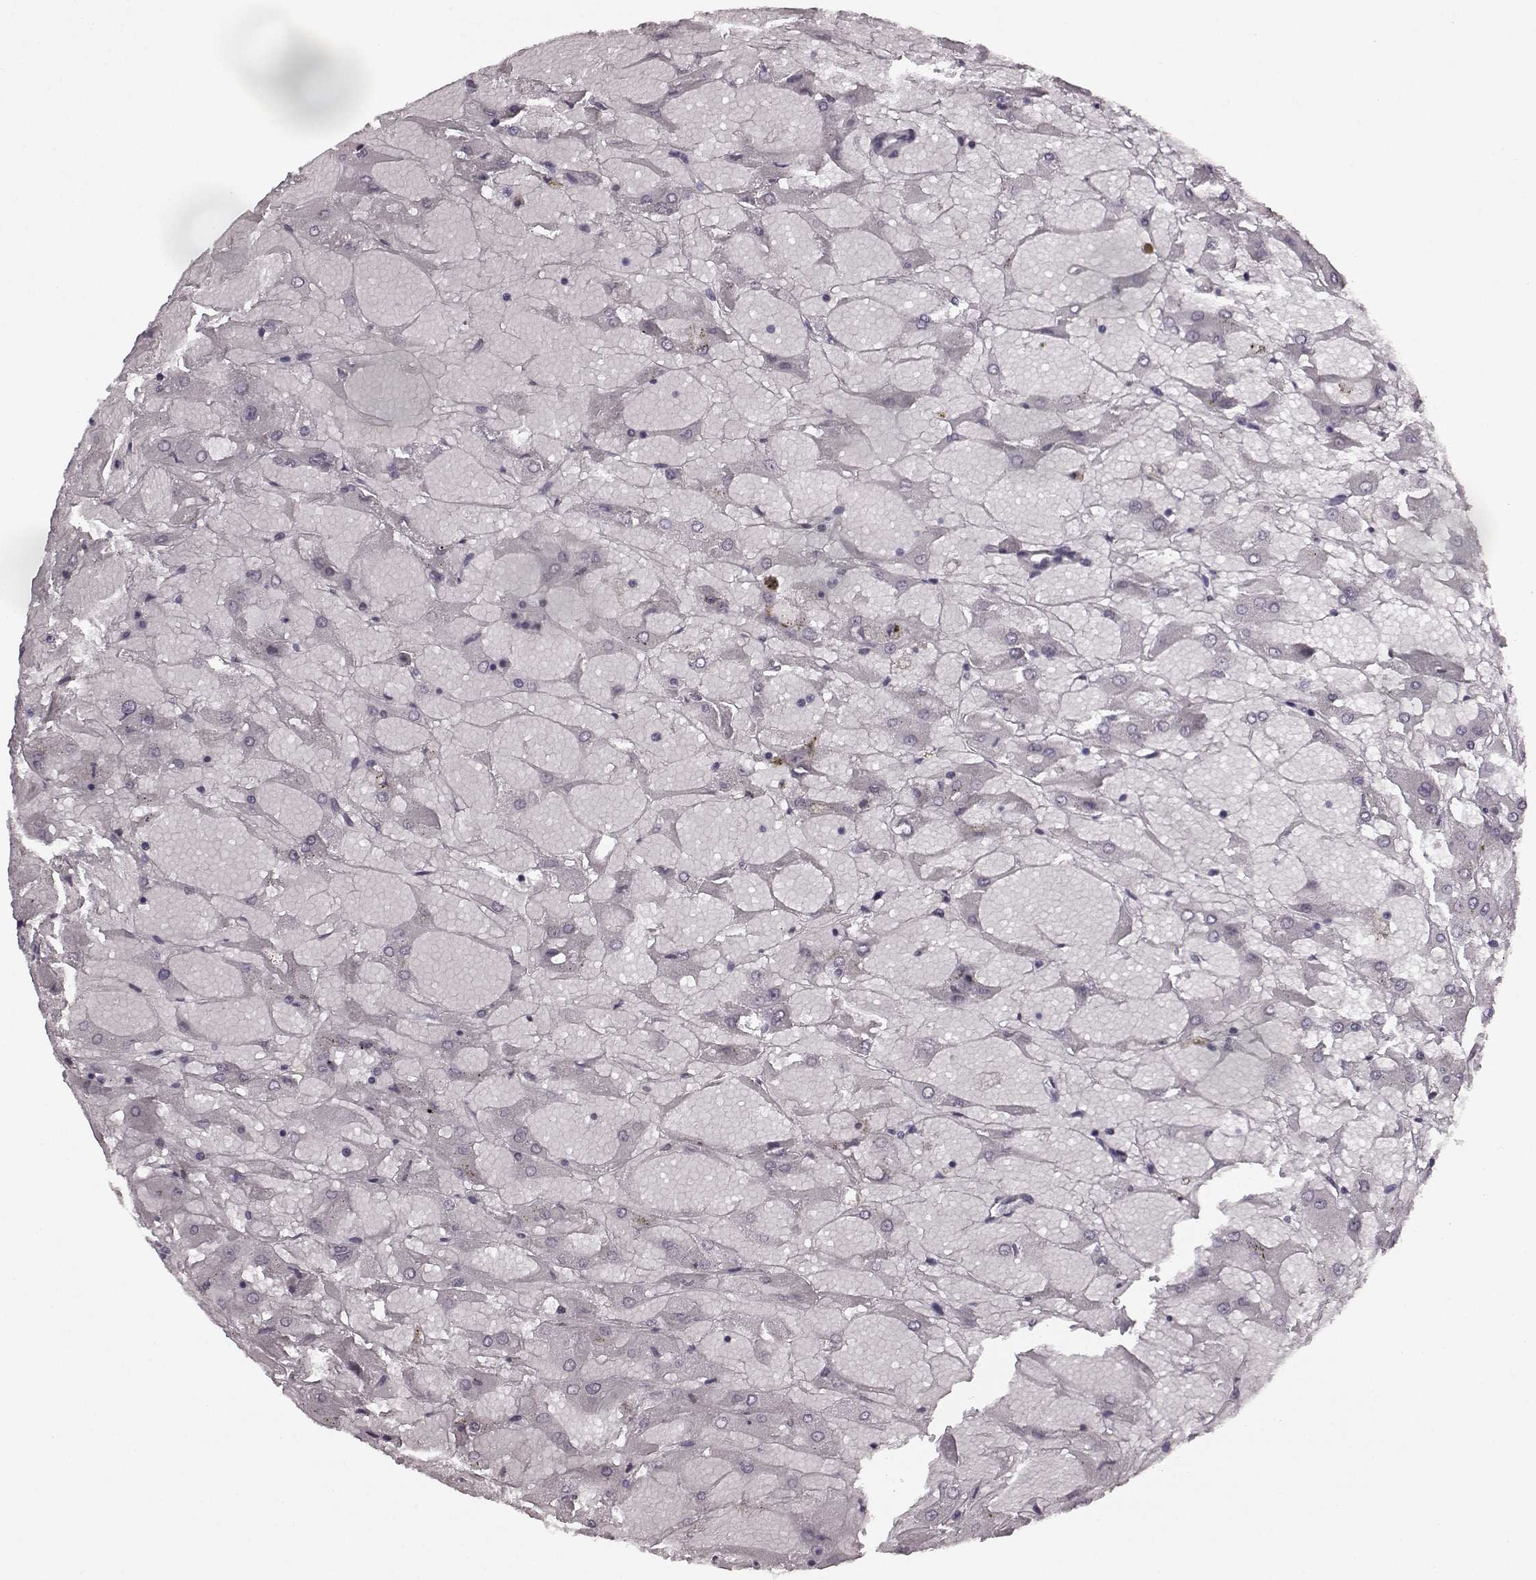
{"staining": {"intensity": "negative", "quantity": "none", "location": "none"}, "tissue": "renal cancer", "cell_type": "Tumor cells", "image_type": "cancer", "snomed": [{"axis": "morphology", "description": "Adenocarcinoma, NOS"}, {"axis": "topography", "description": "Kidney"}], "caption": "This is a photomicrograph of IHC staining of adenocarcinoma (renal), which shows no expression in tumor cells. (DAB (3,3'-diaminobenzidine) IHC visualized using brightfield microscopy, high magnification).", "gene": "SEMG2", "patient": {"sex": "male", "age": 72}}